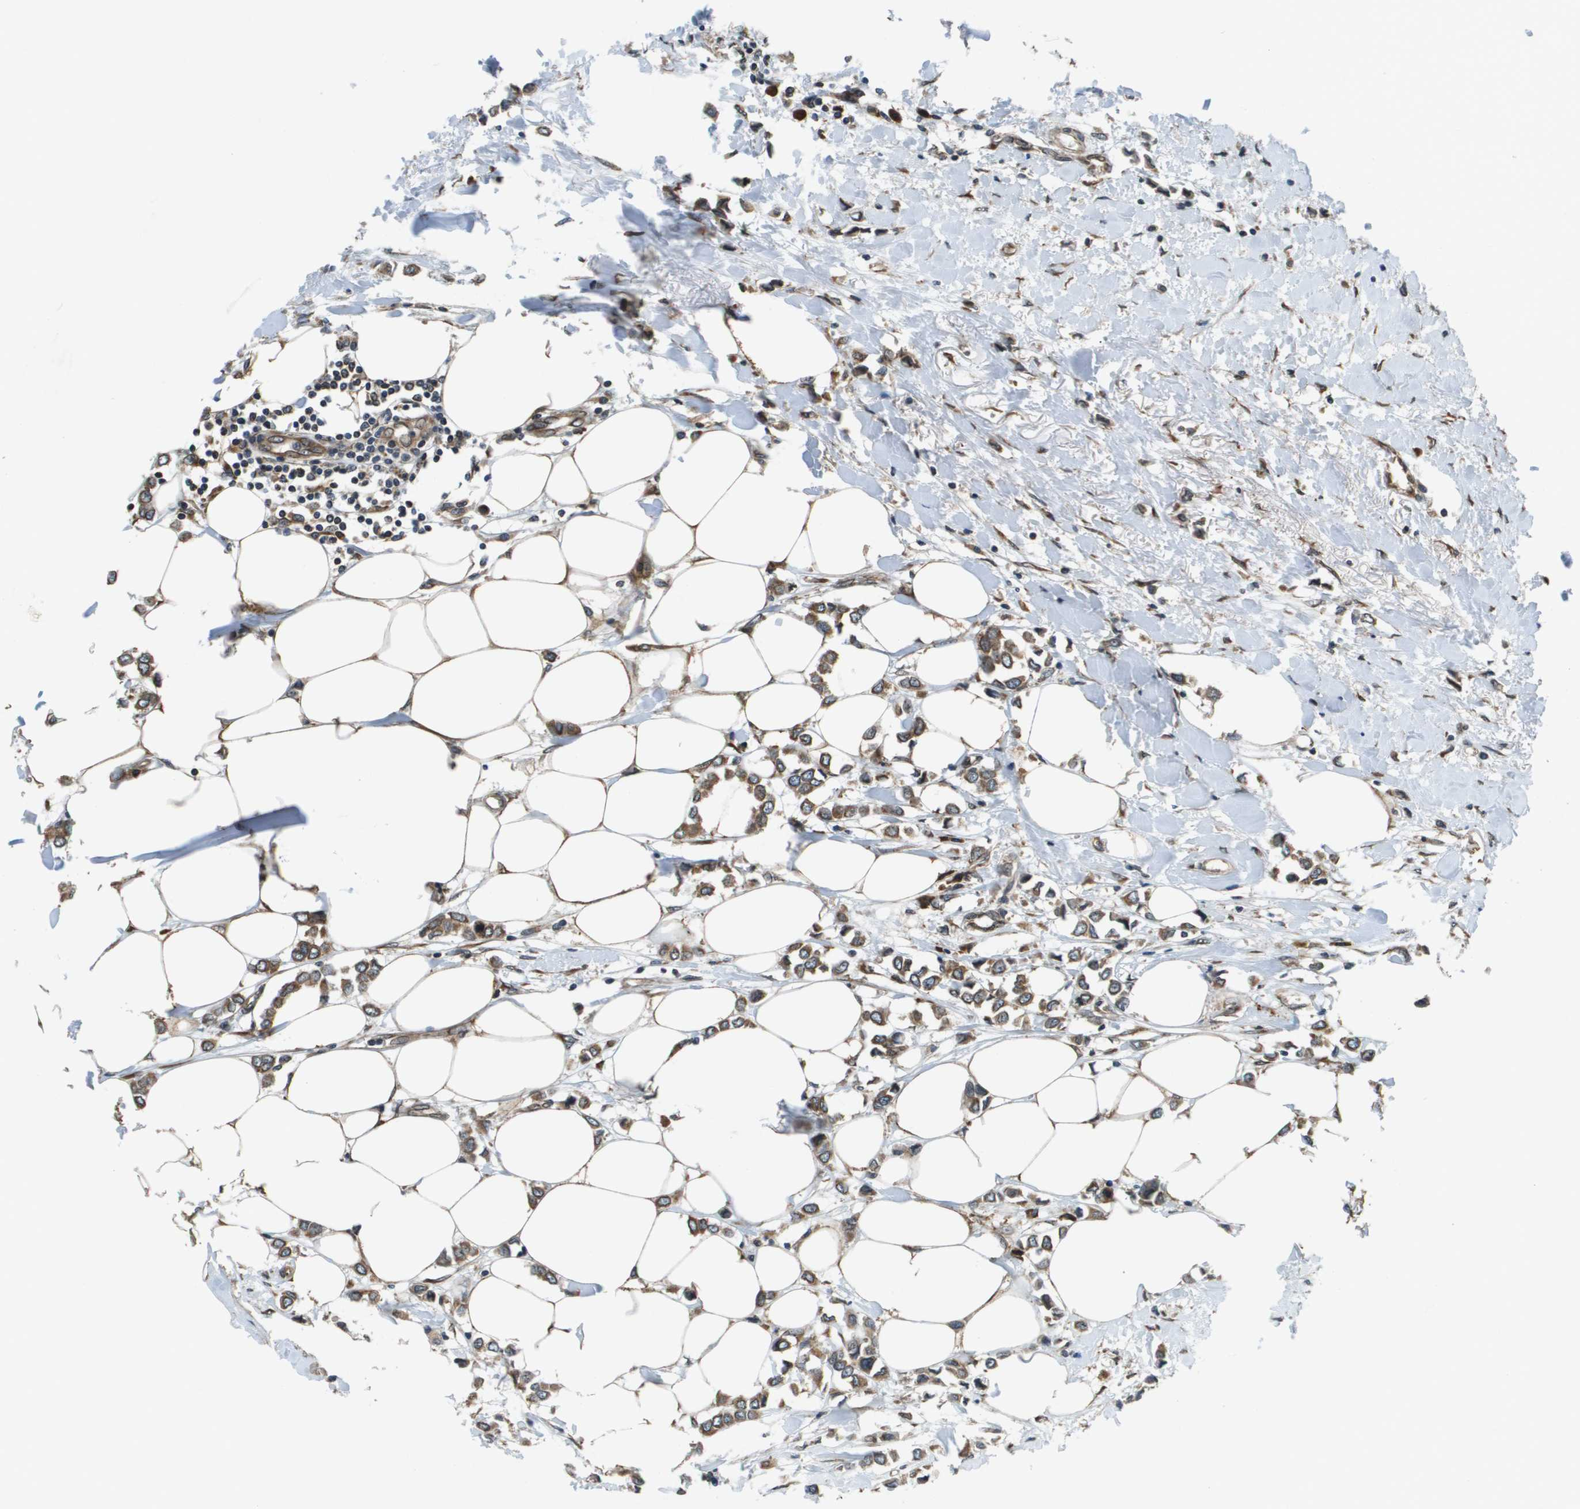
{"staining": {"intensity": "moderate", "quantity": ">75%", "location": "cytoplasmic/membranous"}, "tissue": "breast cancer", "cell_type": "Tumor cells", "image_type": "cancer", "snomed": [{"axis": "morphology", "description": "Lobular carcinoma"}, {"axis": "topography", "description": "Breast"}], "caption": "Immunohistochemistry image of breast cancer (lobular carcinoma) stained for a protein (brown), which reveals medium levels of moderate cytoplasmic/membranous positivity in about >75% of tumor cells.", "gene": "SEC62", "patient": {"sex": "female", "age": 51}}